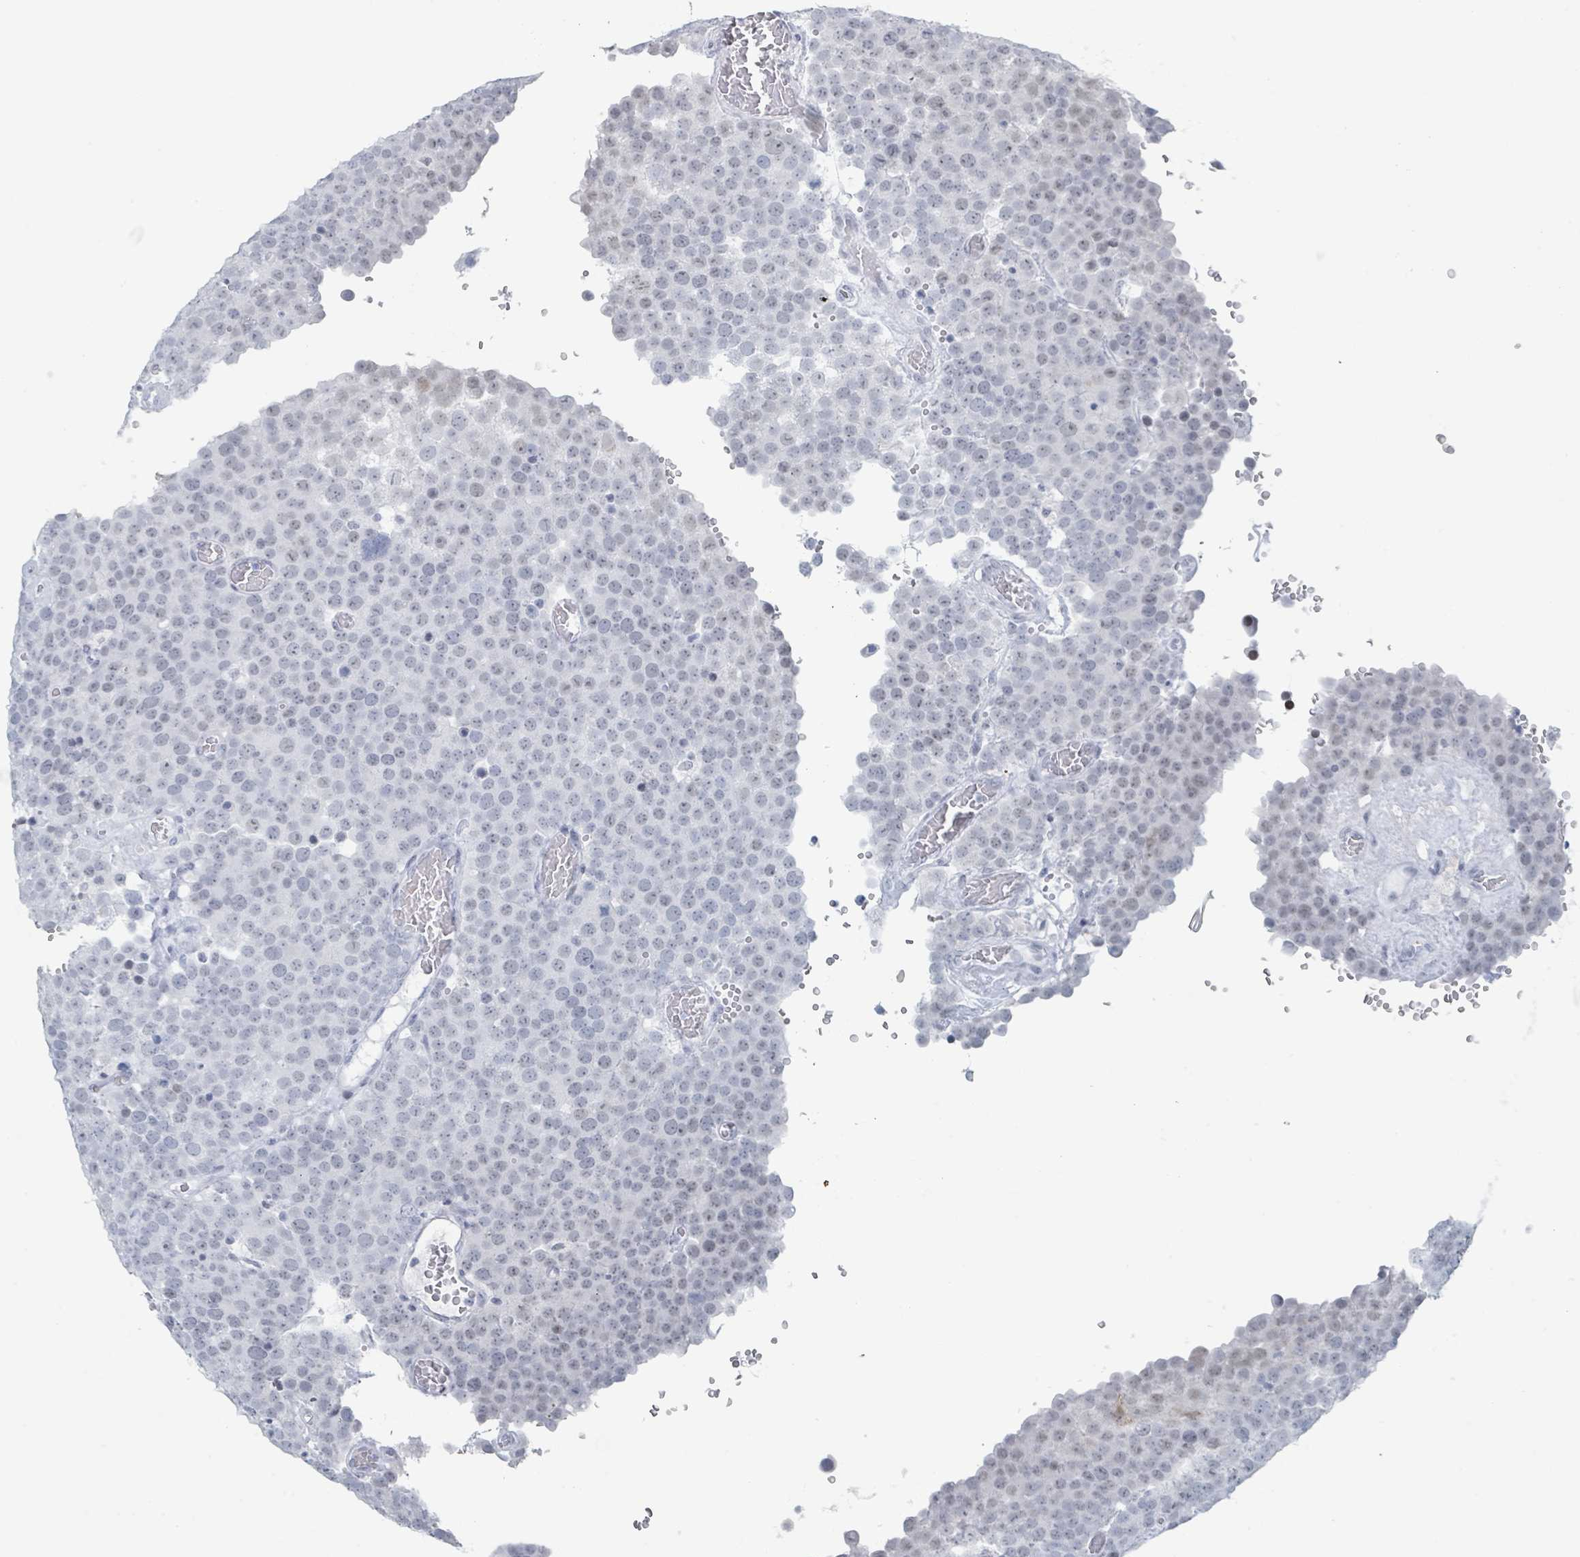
{"staining": {"intensity": "weak", "quantity": "<25%", "location": "nuclear"}, "tissue": "testis cancer", "cell_type": "Tumor cells", "image_type": "cancer", "snomed": [{"axis": "morphology", "description": "Normal tissue, NOS"}, {"axis": "morphology", "description": "Seminoma, NOS"}, {"axis": "topography", "description": "Testis"}], "caption": "DAB immunohistochemical staining of testis cancer exhibits no significant staining in tumor cells.", "gene": "GPR15LG", "patient": {"sex": "male", "age": 71}}